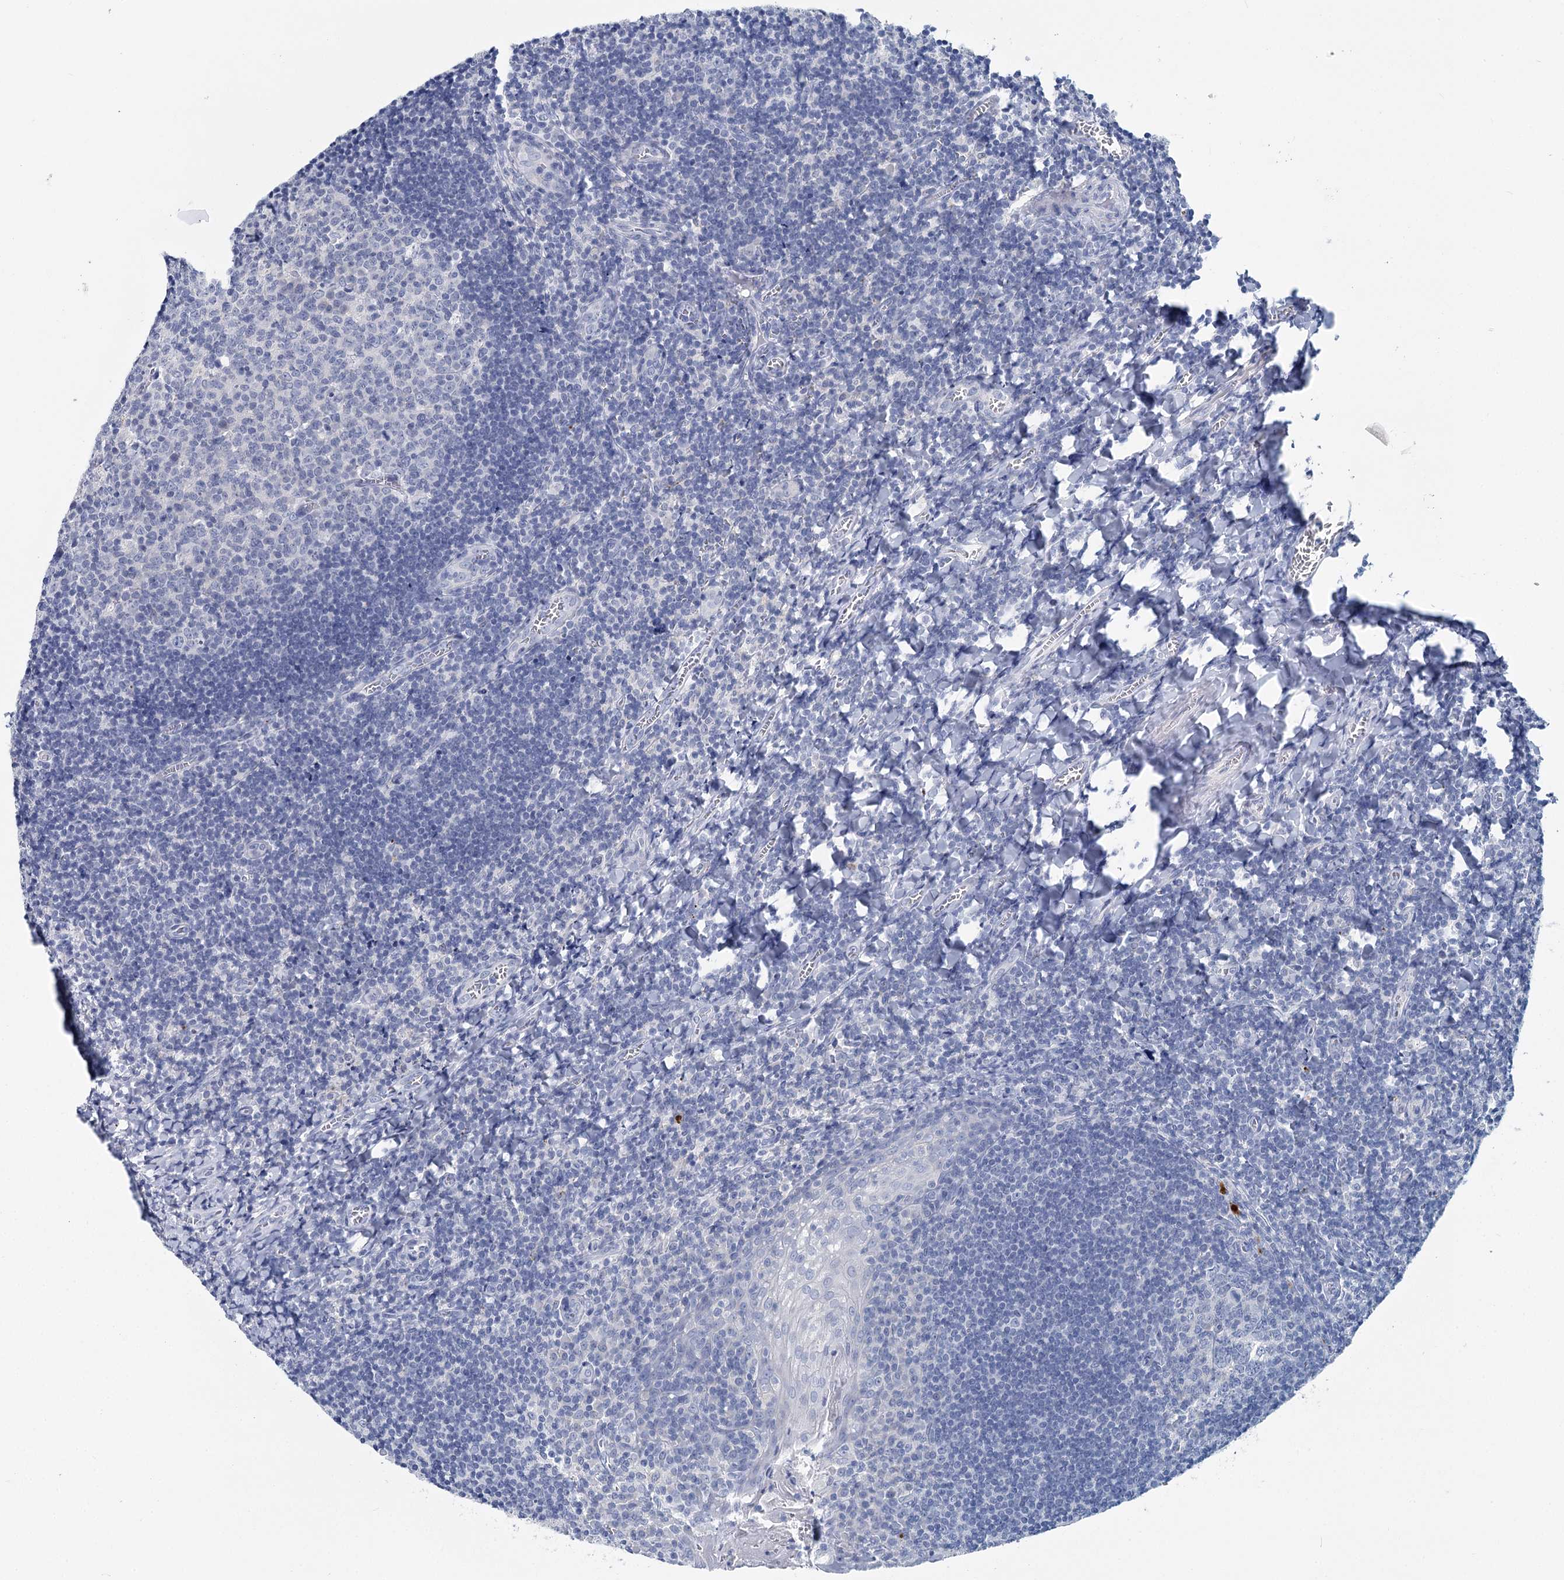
{"staining": {"intensity": "negative", "quantity": "none", "location": "none"}, "tissue": "tonsil", "cell_type": "Germinal center cells", "image_type": "normal", "snomed": [{"axis": "morphology", "description": "Normal tissue, NOS"}, {"axis": "topography", "description": "Tonsil"}], "caption": "There is no significant staining in germinal center cells of tonsil. Nuclei are stained in blue.", "gene": "METTL7B", "patient": {"sex": "male", "age": 27}}